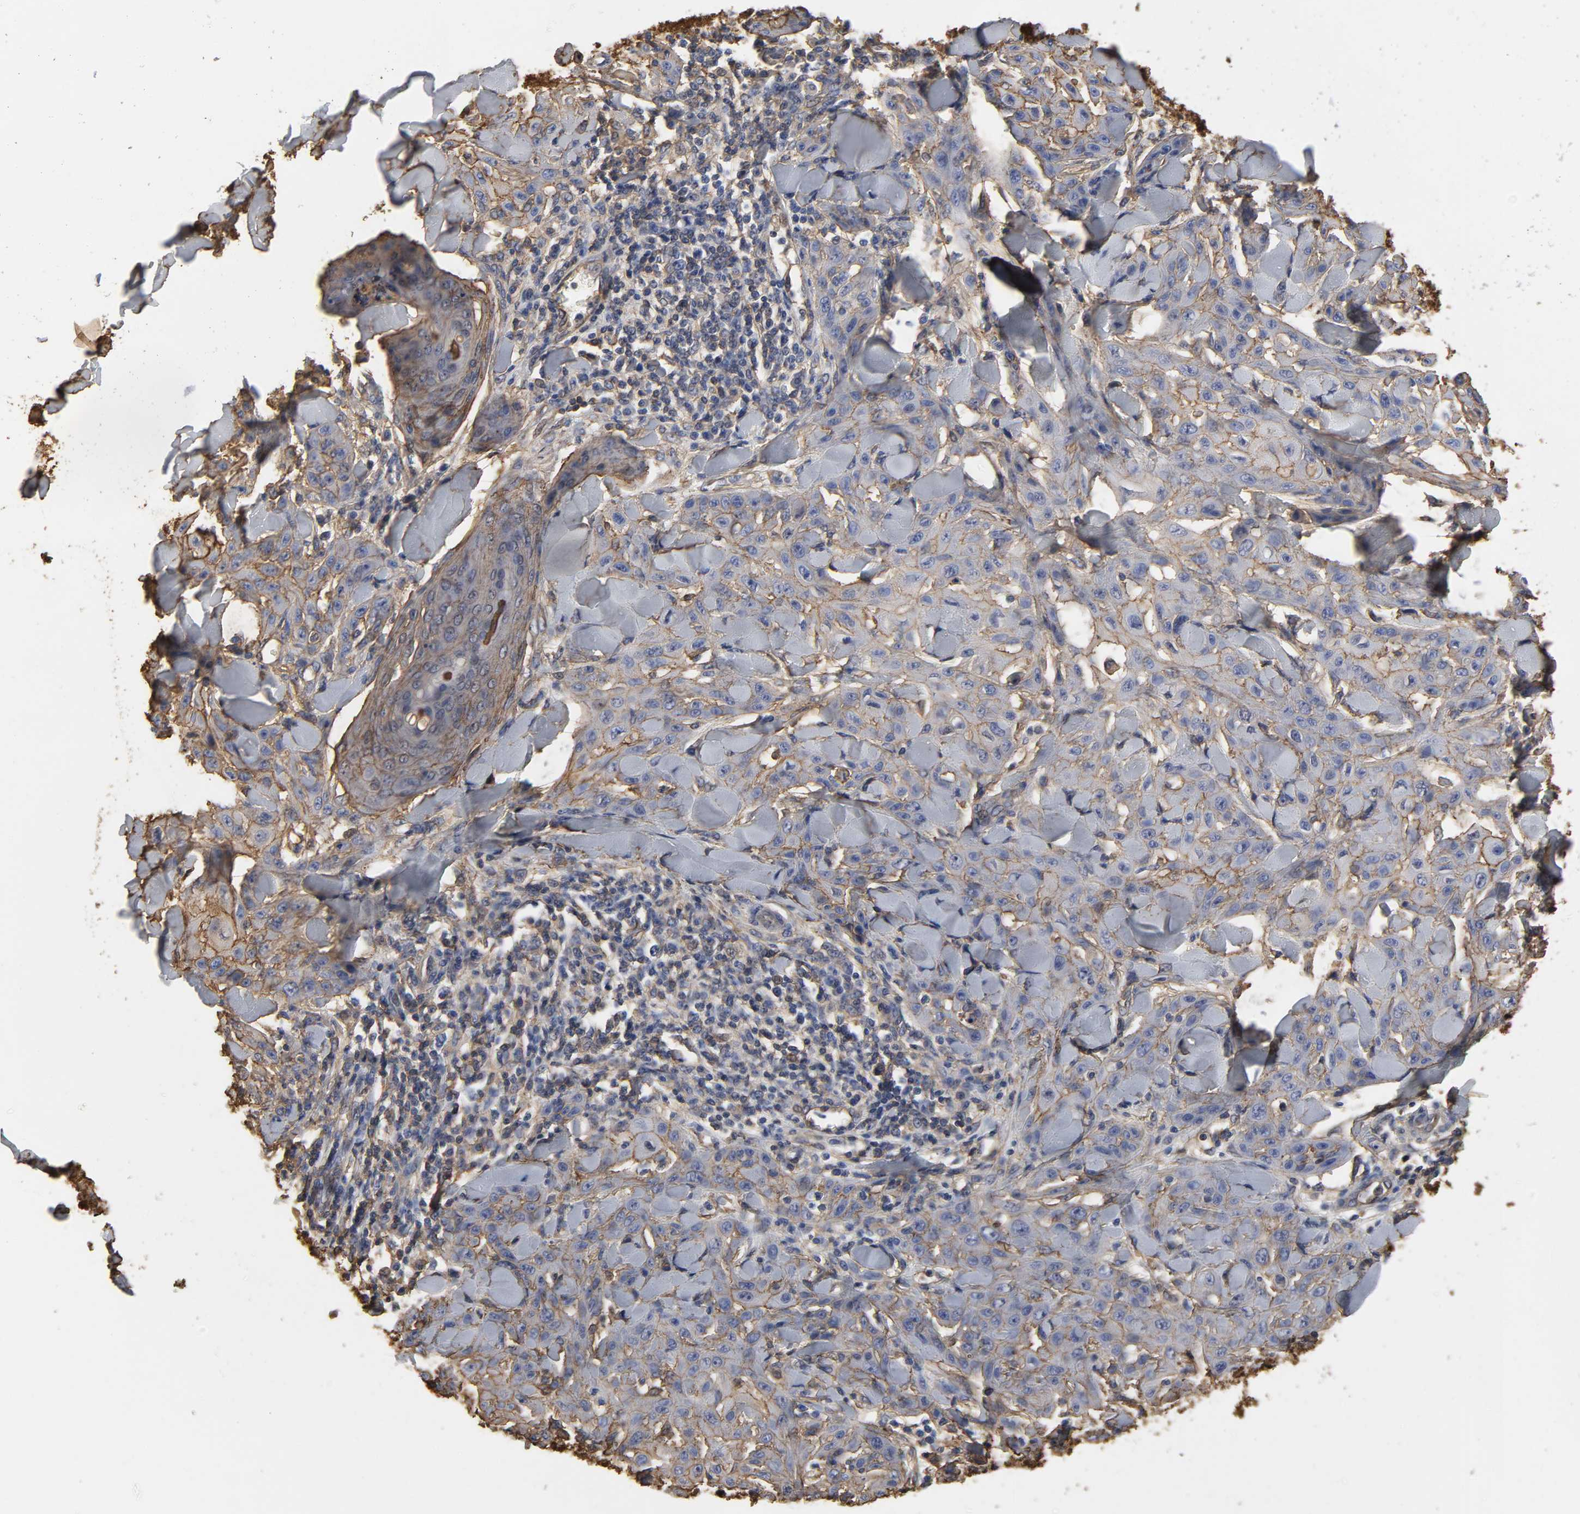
{"staining": {"intensity": "moderate", "quantity": "25%-75%", "location": "cytoplasmic/membranous"}, "tissue": "skin cancer", "cell_type": "Tumor cells", "image_type": "cancer", "snomed": [{"axis": "morphology", "description": "Squamous cell carcinoma, NOS"}, {"axis": "topography", "description": "Skin"}], "caption": "There is medium levels of moderate cytoplasmic/membranous staining in tumor cells of squamous cell carcinoma (skin), as demonstrated by immunohistochemical staining (brown color).", "gene": "ANXA2", "patient": {"sex": "male", "age": 24}}